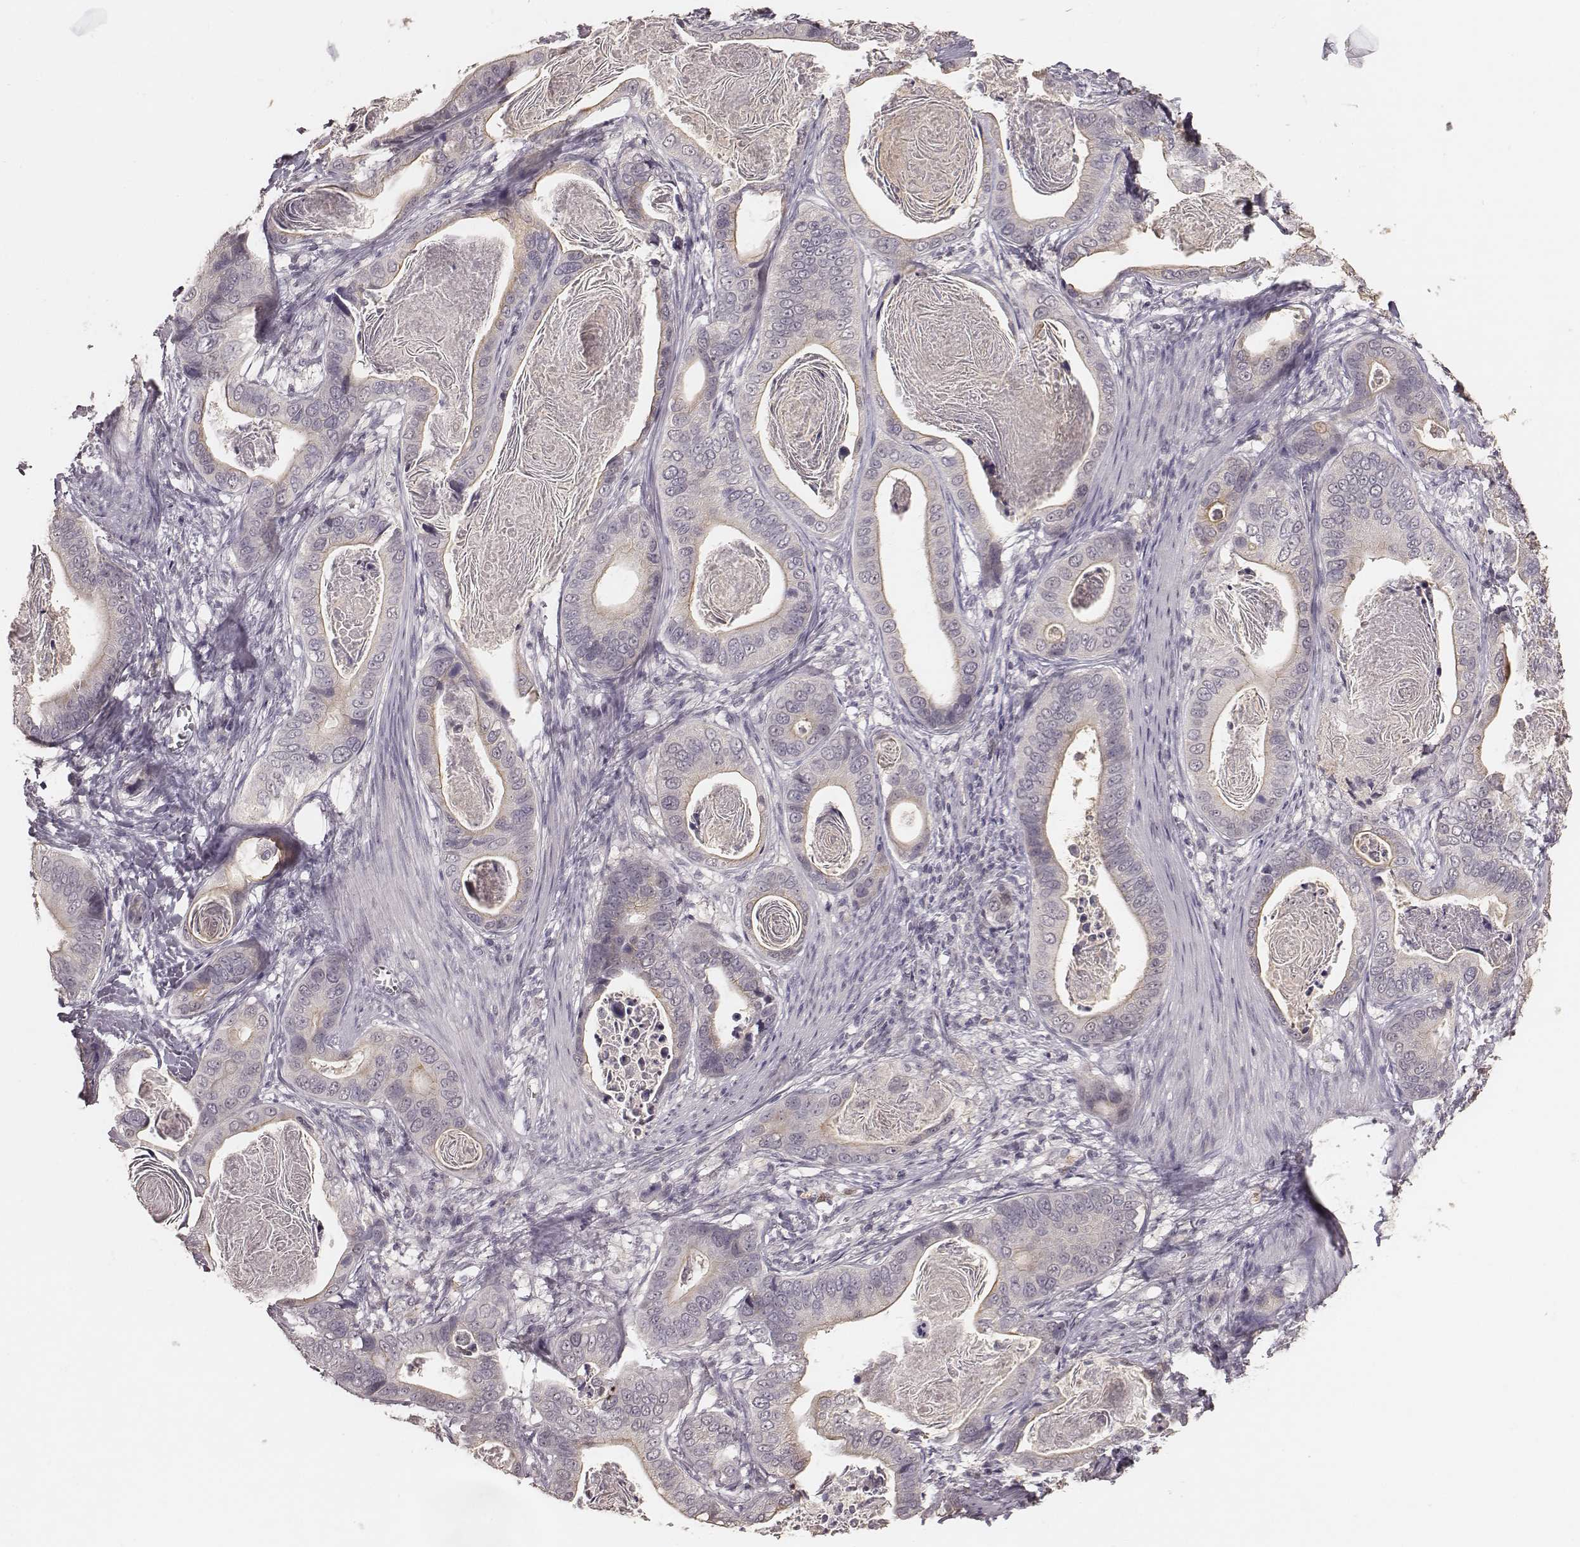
{"staining": {"intensity": "moderate", "quantity": "<25%", "location": "cytoplasmic/membranous"}, "tissue": "stomach cancer", "cell_type": "Tumor cells", "image_type": "cancer", "snomed": [{"axis": "morphology", "description": "Adenocarcinoma, NOS"}, {"axis": "topography", "description": "Stomach"}], "caption": "DAB (3,3'-diaminobenzidine) immunohistochemical staining of human adenocarcinoma (stomach) exhibits moderate cytoplasmic/membranous protein positivity in approximately <25% of tumor cells.", "gene": "LY6K", "patient": {"sex": "male", "age": 84}}